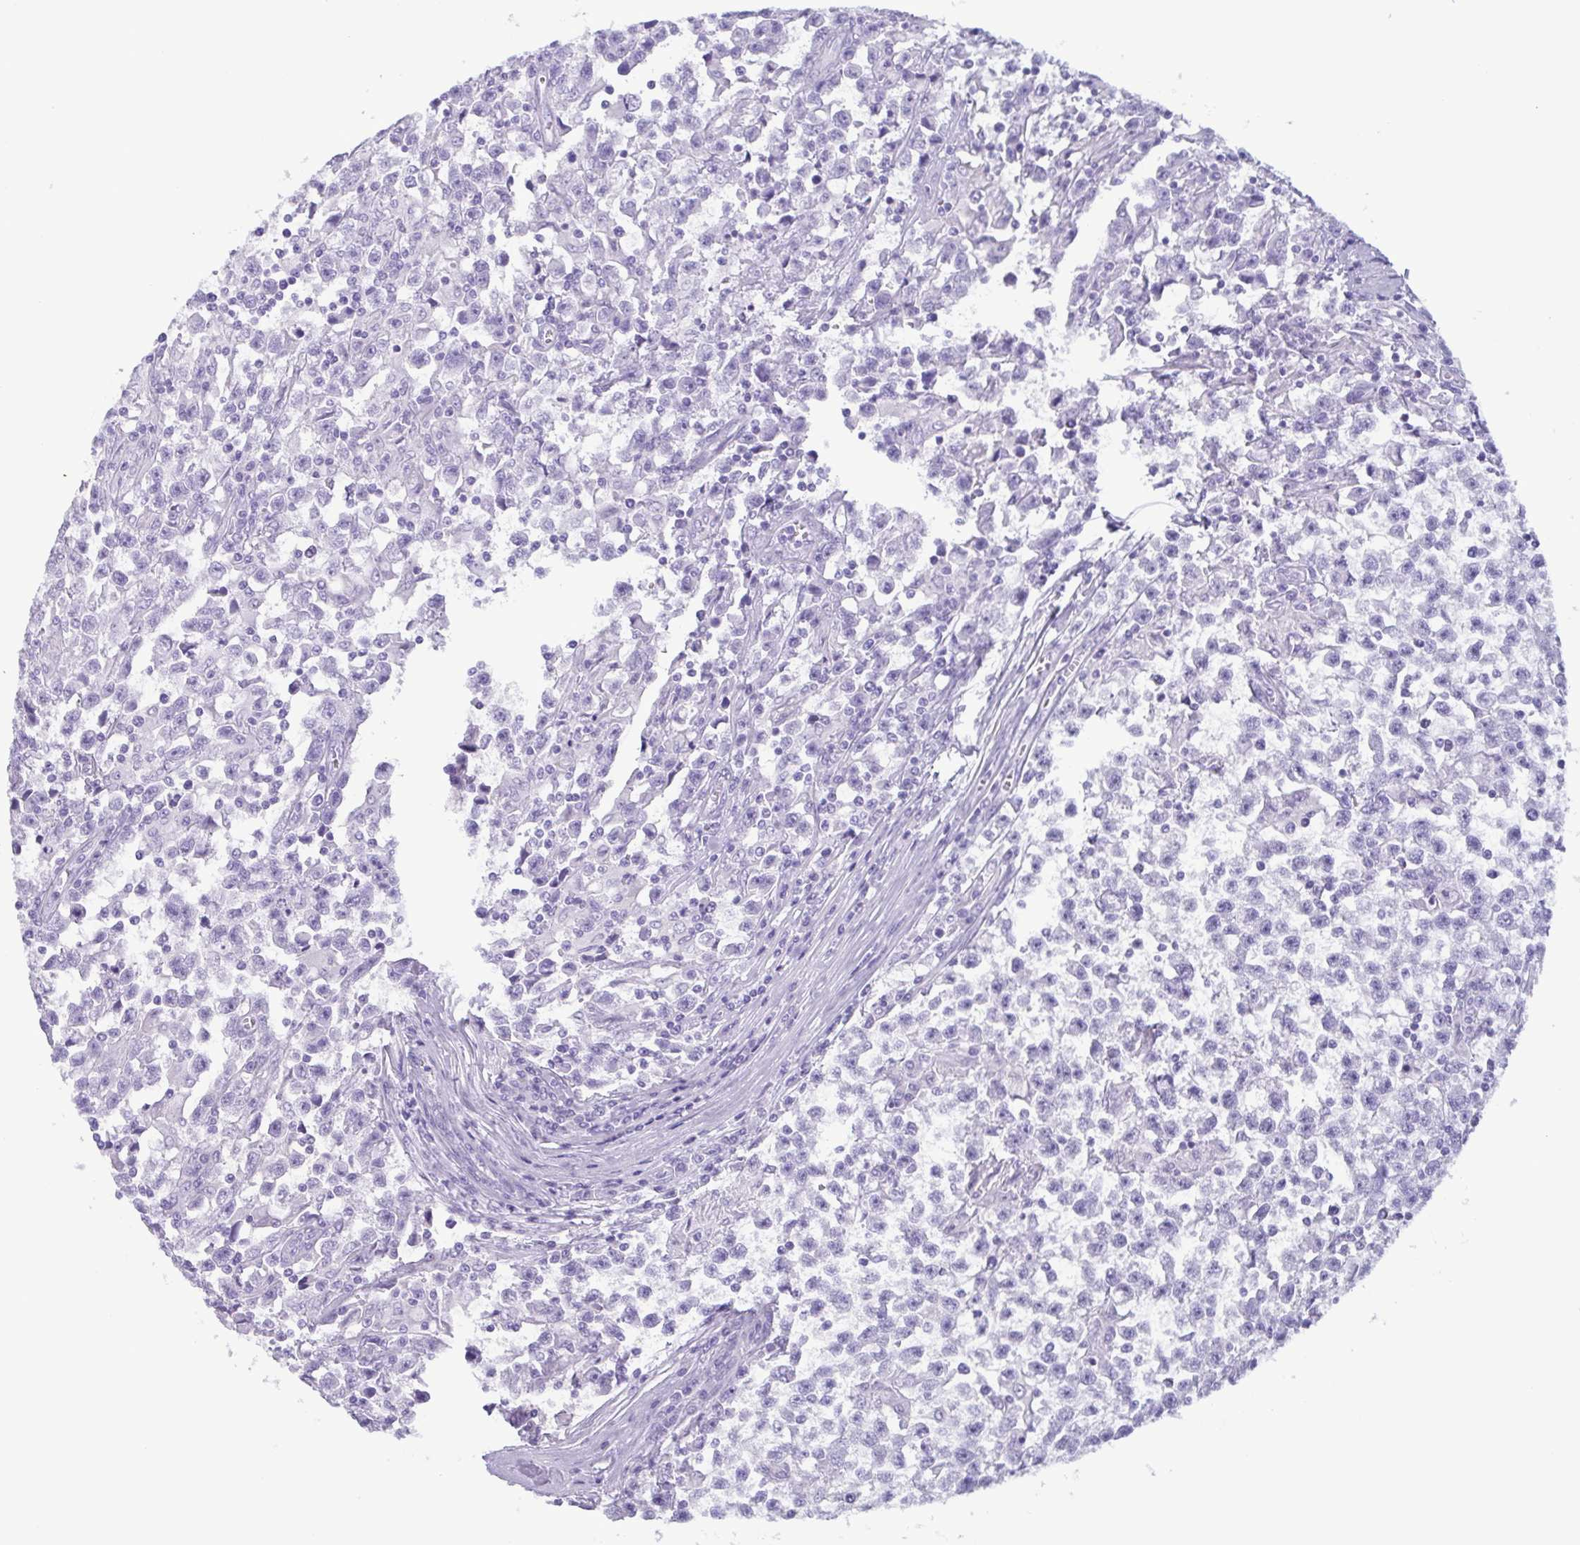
{"staining": {"intensity": "negative", "quantity": "none", "location": "none"}, "tissue": "testis cancer", "cell_type": "Tumor cells", "image_type": "cancer", "snomed": [{"axis": "morphology", "description": "Seminoma, NOS"}, {"axis": "topography", "description": "Testis"}], "caption": "The image displays no staining of tumor cells in testis seminoma.", "gene": "LTF", "patient": {"sex": "male", "age": 31}}